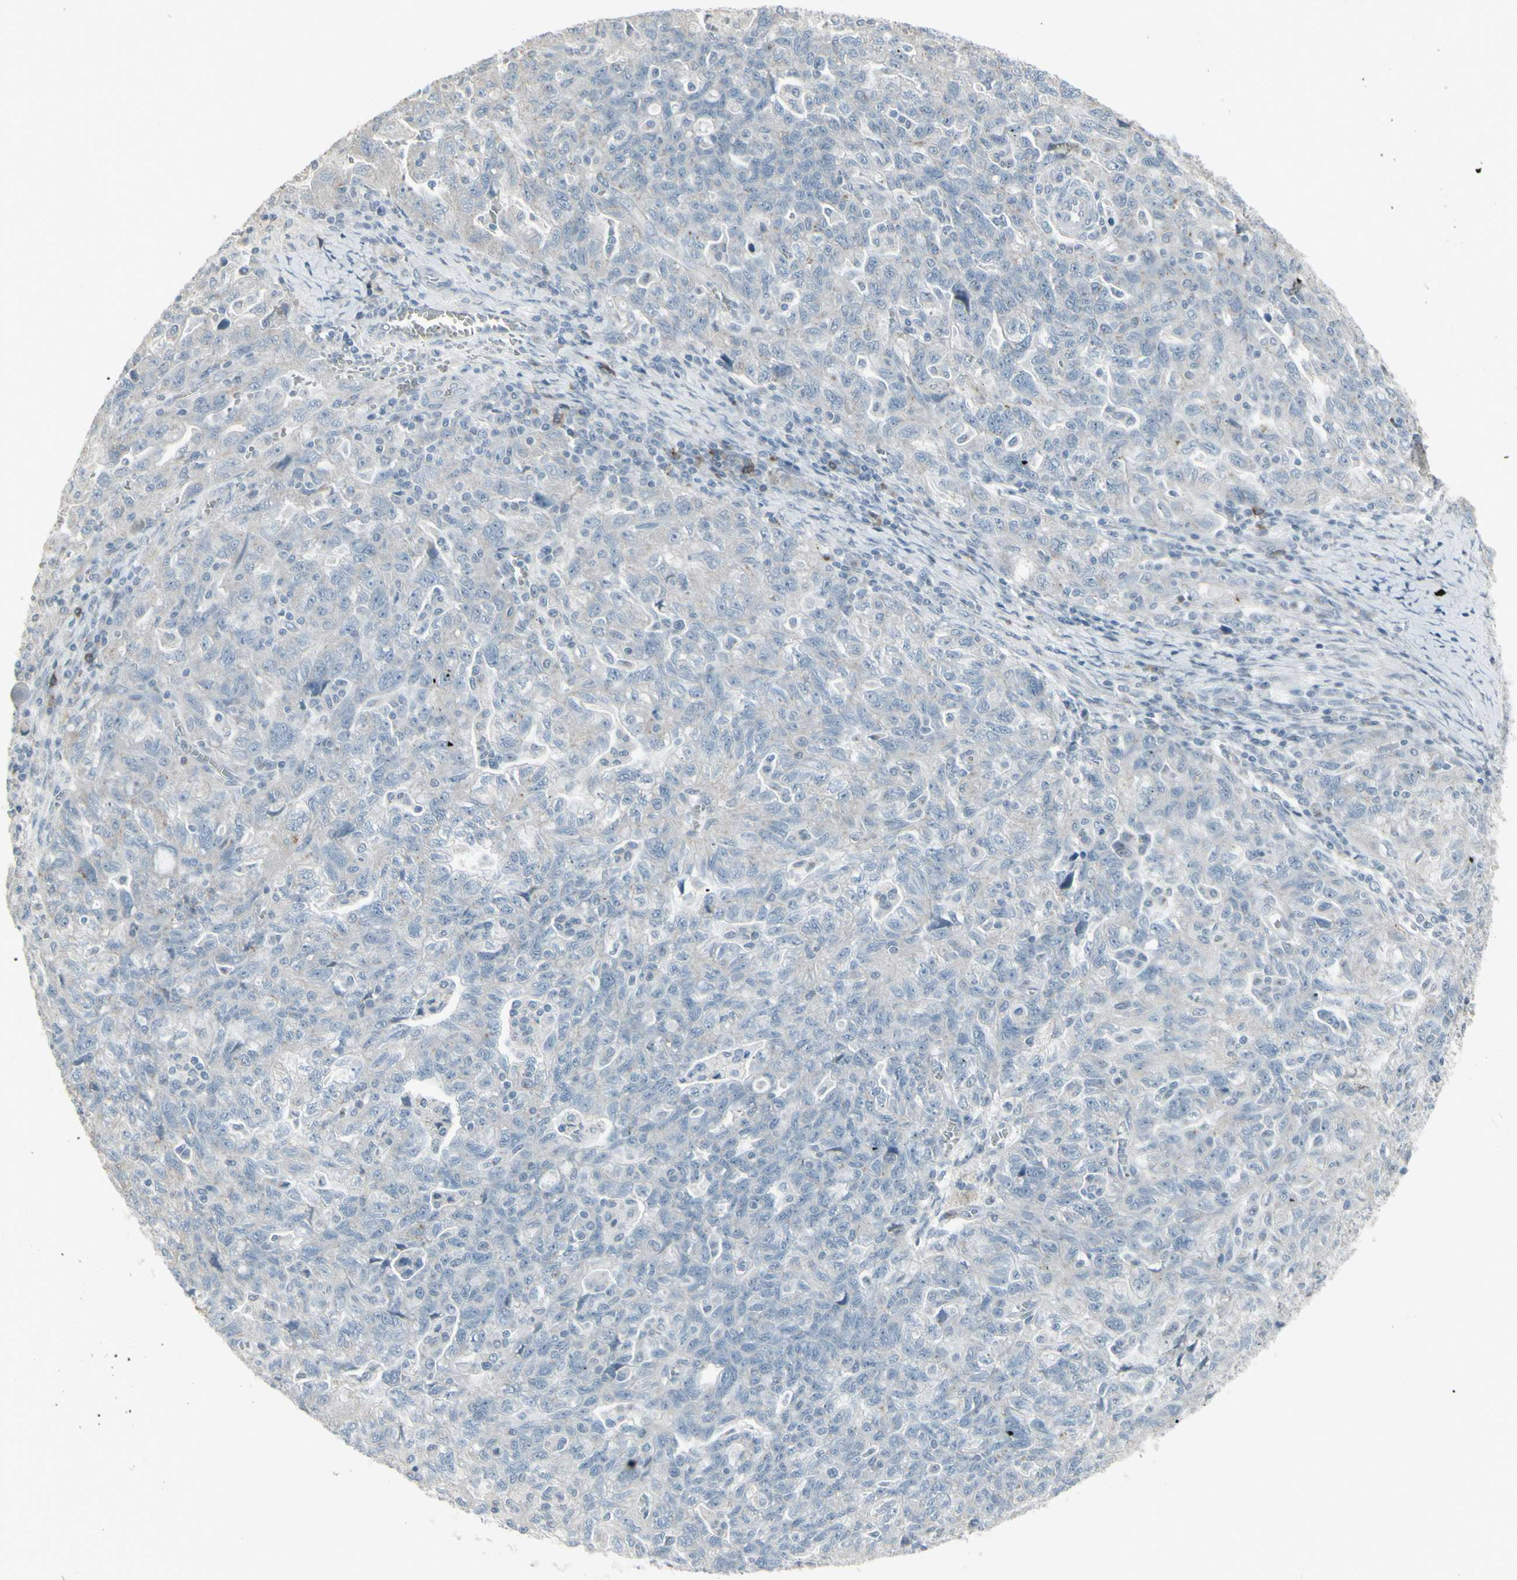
{"staining": {"intensity": "negative", "quantity": "none", "location": "none"}, "tissue": "ovarian cancer", "cell_type": "Tumor cells", "image_type": "cancer", "snomed": [{"axis": "morphology", "description": "Carcinoma, NOS"}, {"axis": "morphology", "description": "Cystadenocarcinoma, serous, NOS"}, {"axis": "topography", "description": "Ovary"}], "caption": "IHC of serous cystadenocarcinoma (ovarian) demonstrates no staining in tumor cells.", "gene": "CD79B", "patient": {"sex": "female", "age": 69}}